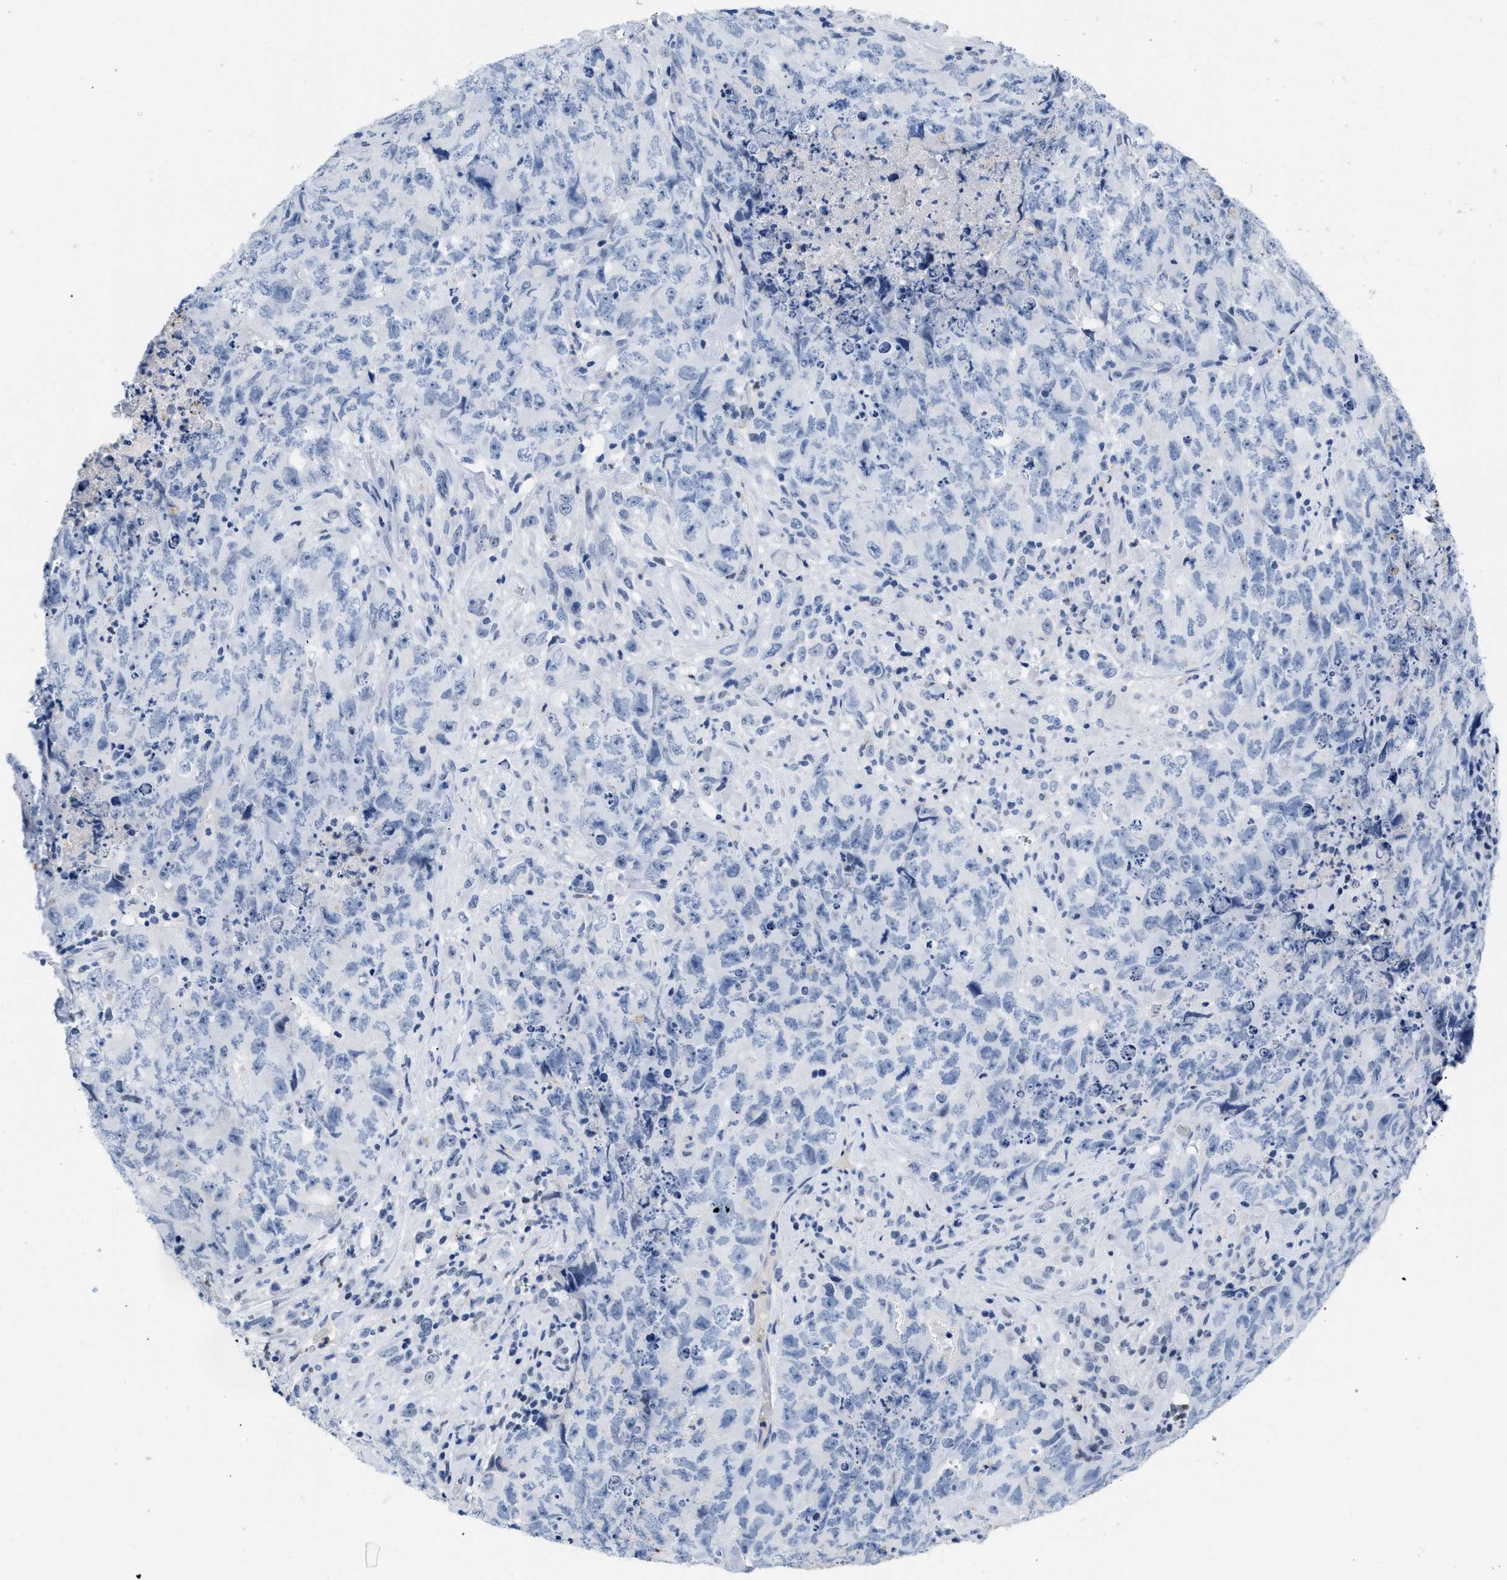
{"staining": {"intensity": "negative", "quantity": "none", "location": "none"}, "tissue": "testis cancer", "cell_type": "Tumor cells", "image_type": "cancer", "snomed": [{"axis": "morphology", "description": "Carcinoma, Embryonal, NOS"}, {"axis": "topography", "description": "Testis"}], "caption": "This is a photomicrograph of immunohistochemistry staining of testis cancer (embryonal carcinoma), which shows no expression in tumor cells.", "gene": "BOLL", "patient": {"sex": "male", "age": 32}}